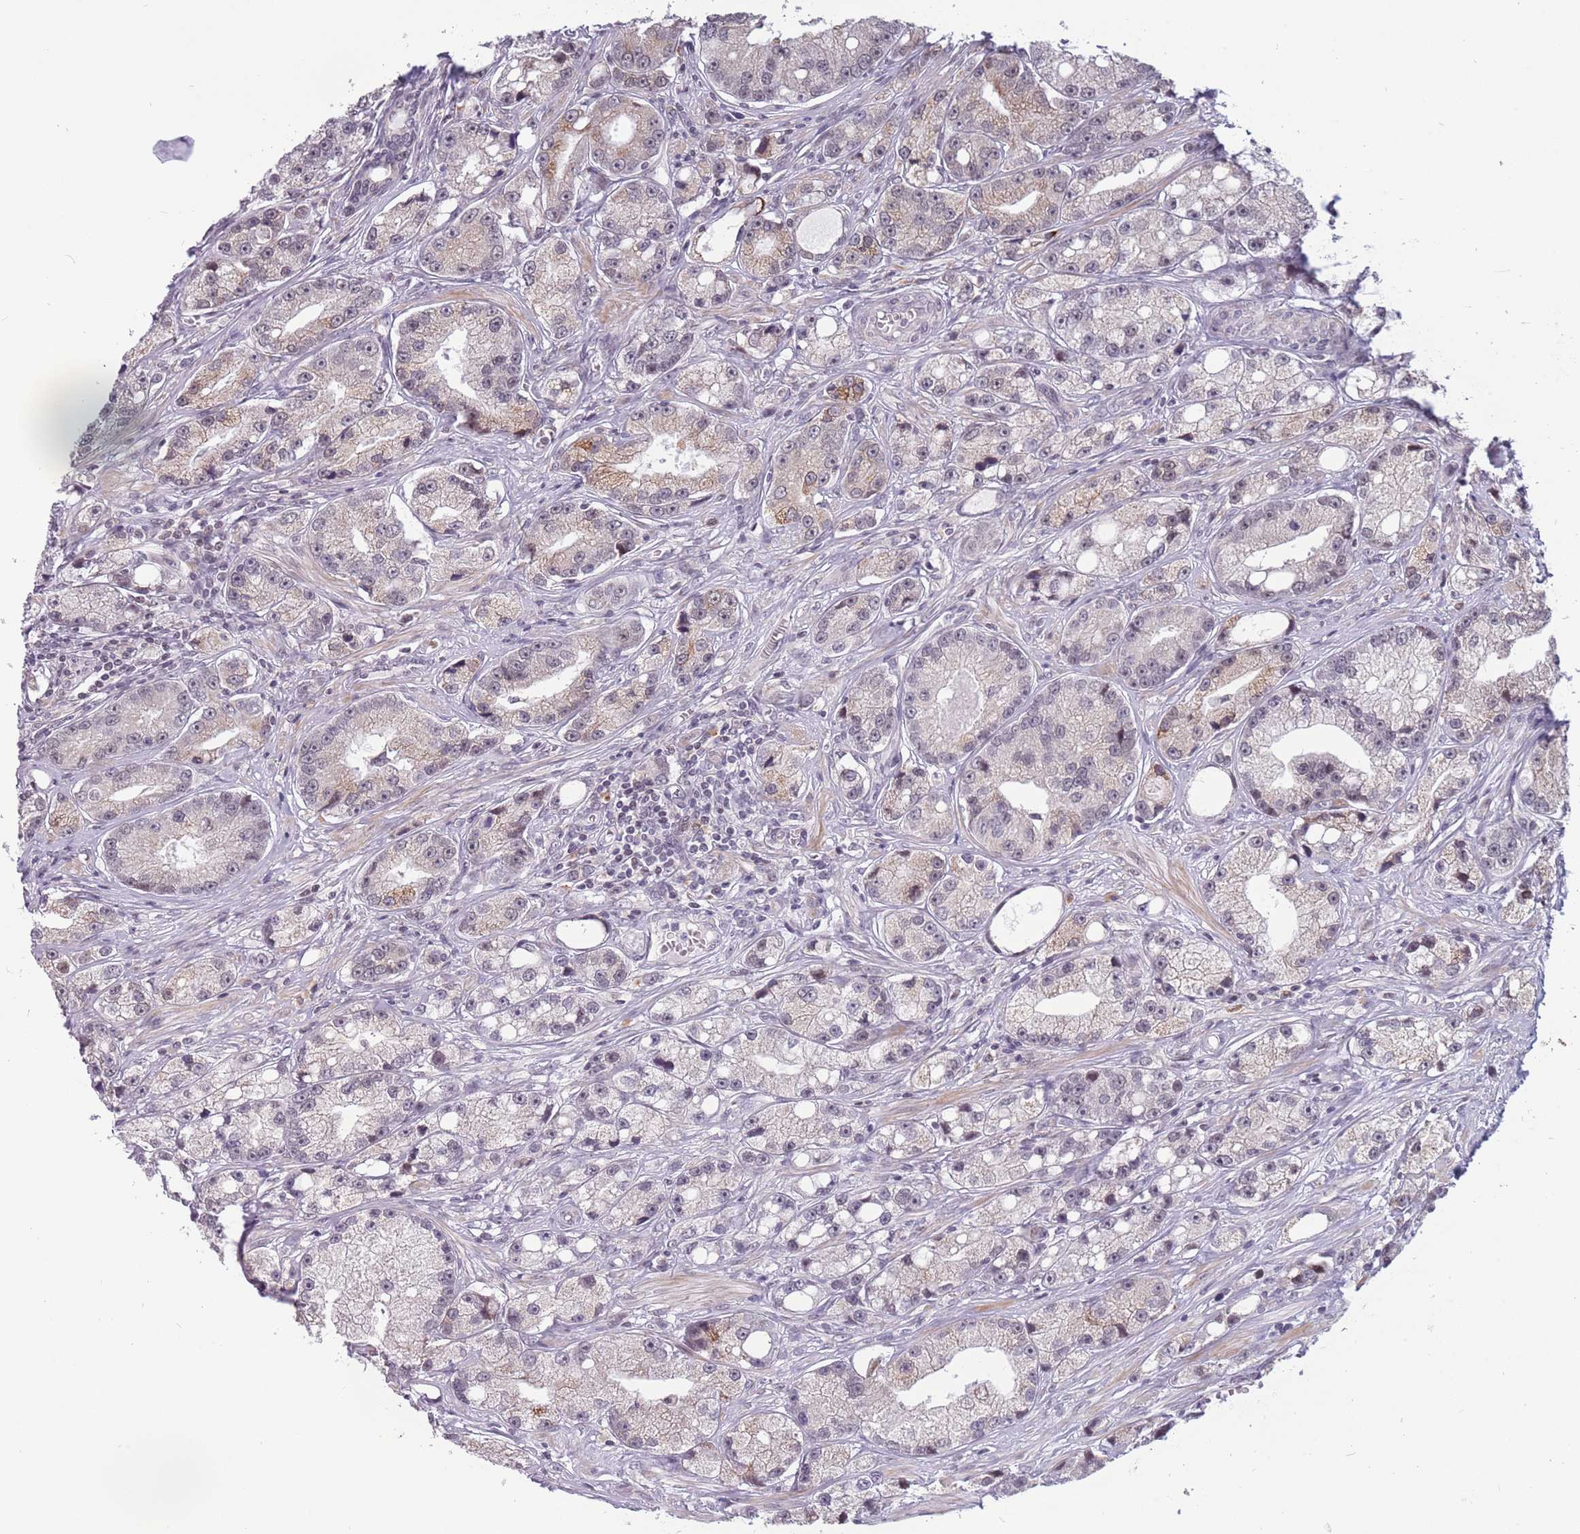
{"staining": {"intensity": "weak", "quantity": "<25%", "location": "cytoplasmic/membranous"}, "tissue": "prostate cancer", "cell_type": "Tumor cells", "image_type": "cancer", "snomed": [{"axis": "morphology", "description": "Adenocarcinoma, High grade"}, {"axis": "topography", "description": "Prostate"}], "caption": "A high-resolution histopathology image shows immunohistochemistry staining of prostate adenocarcinoma (high-grade), which demonstrates no significant positivity in tumor cells.", "gene": "BARD1", "patient": {"sex": "male", "age": 74}}